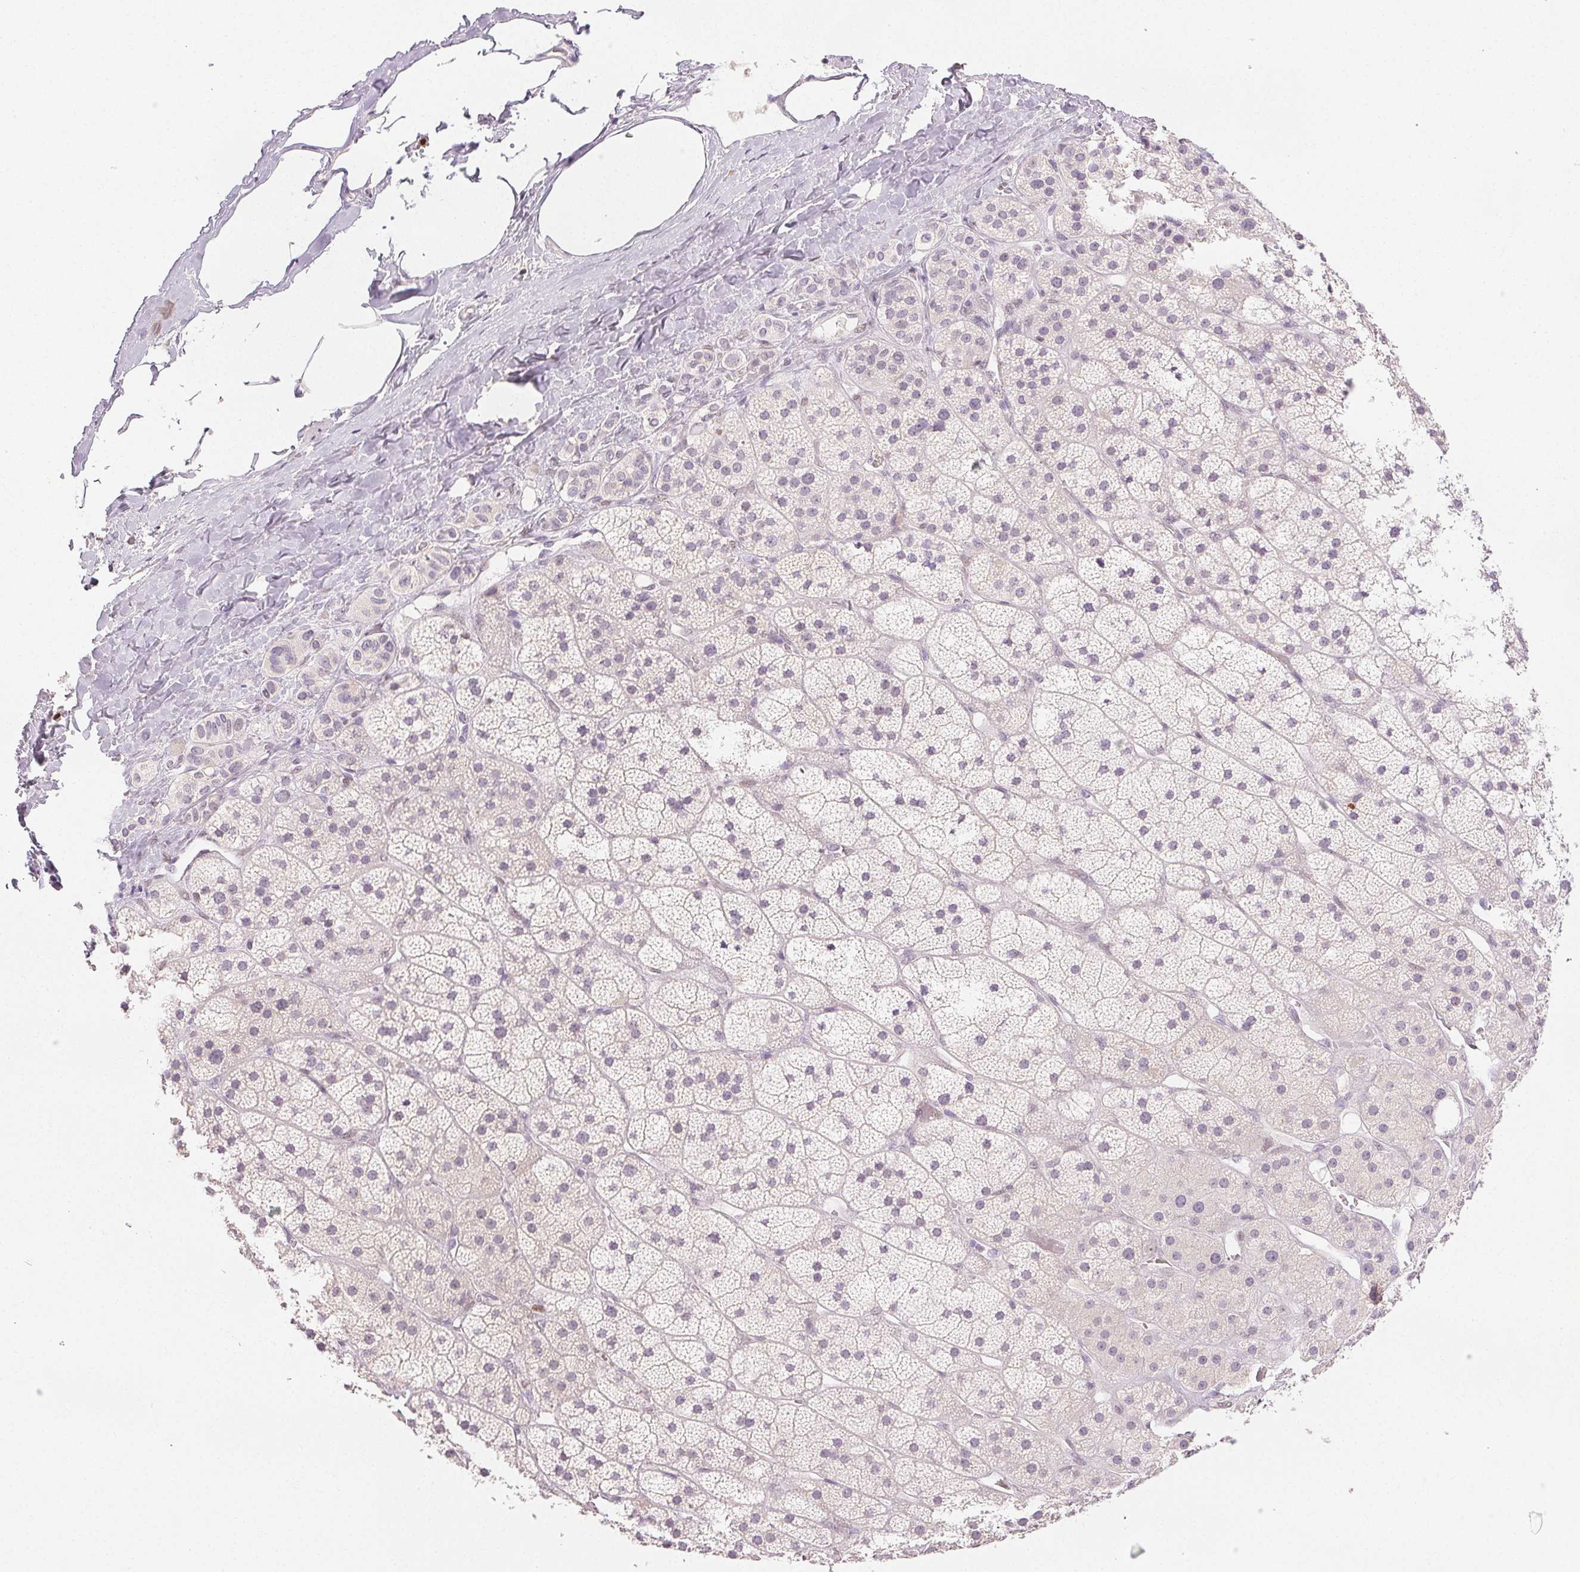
{"staining": {"intensity": "weak", "quantity": "<25%", "location": "nuclear"}, "tissue": "adrenal gland", "cell_type": "Glandular cells", "image_type": "normal", "snomed": [{"axis": "morphology", "description": "Normal tissue, NOS"}, {"axis": "topography", "description": "Adrenal gland"}], "caption": "Immunohistochemistry histopathology image of unremarkable human adrenal gland stained for a protein (brown), which shows no expression in glandular cells.", "gene": "RUNX2", "patient": {"sex": "male", "age": 57}}